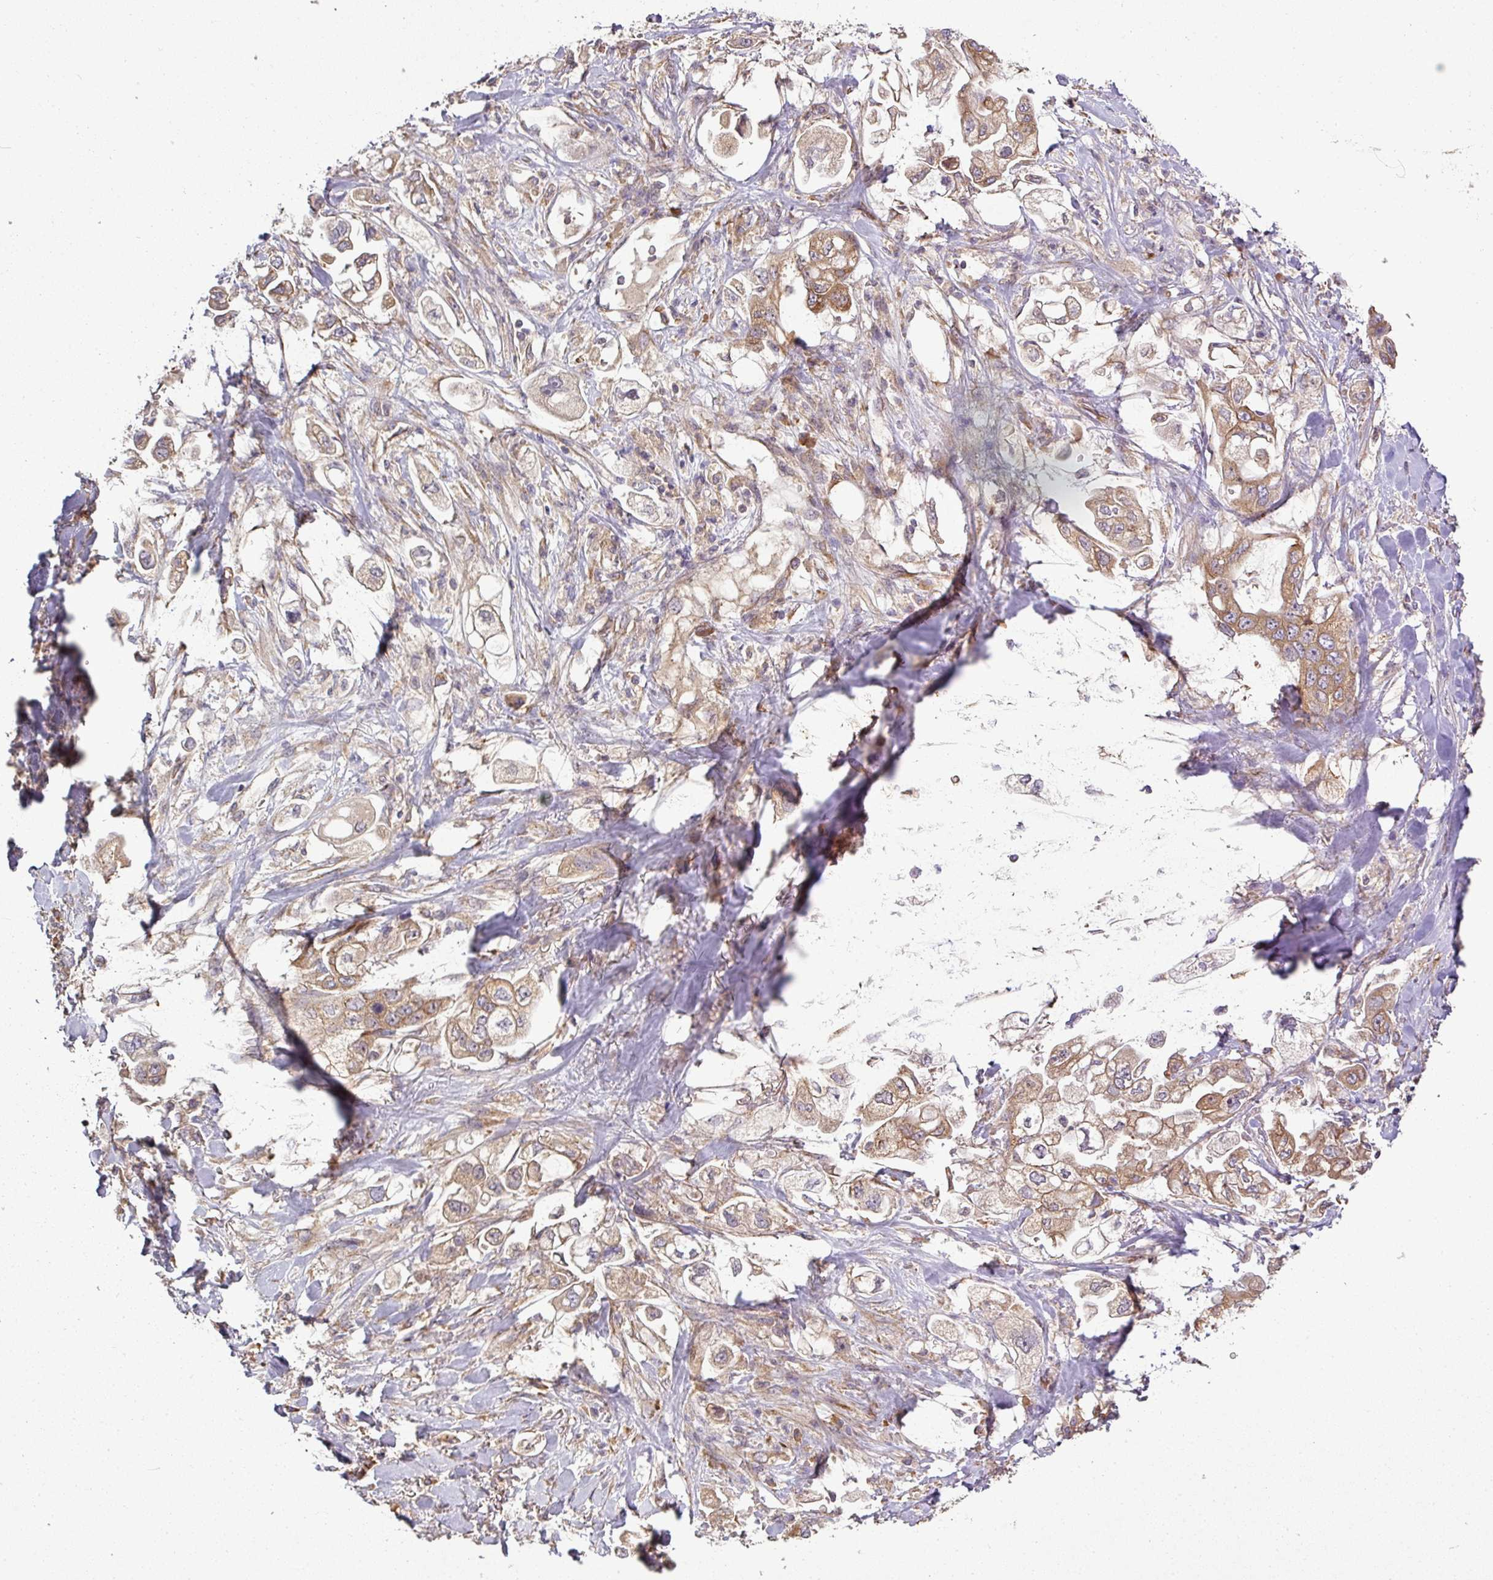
{"staining": {"intensity": "moderate", "quantity": ">75%", "location": "cytoplasmic/membranous"}, "tissue": "stomach cancer", "cell_type": "Tumor cells", "image_type": "cancer", "snomed": [{"axis": "morphology", "description": "Adenocarcinoma, NOS"}, {"axis": "topography", "description": "Stomach"}], "caption": "This histopathology image exhibits immunohistochemistry staining of stomach adenocarcinoma, with medium moderate cytoplasmic/membranous positivity in approximately >75% of tumor cells.", "gene": "GALP", "patient": {"sex": "male", "age": 62}}